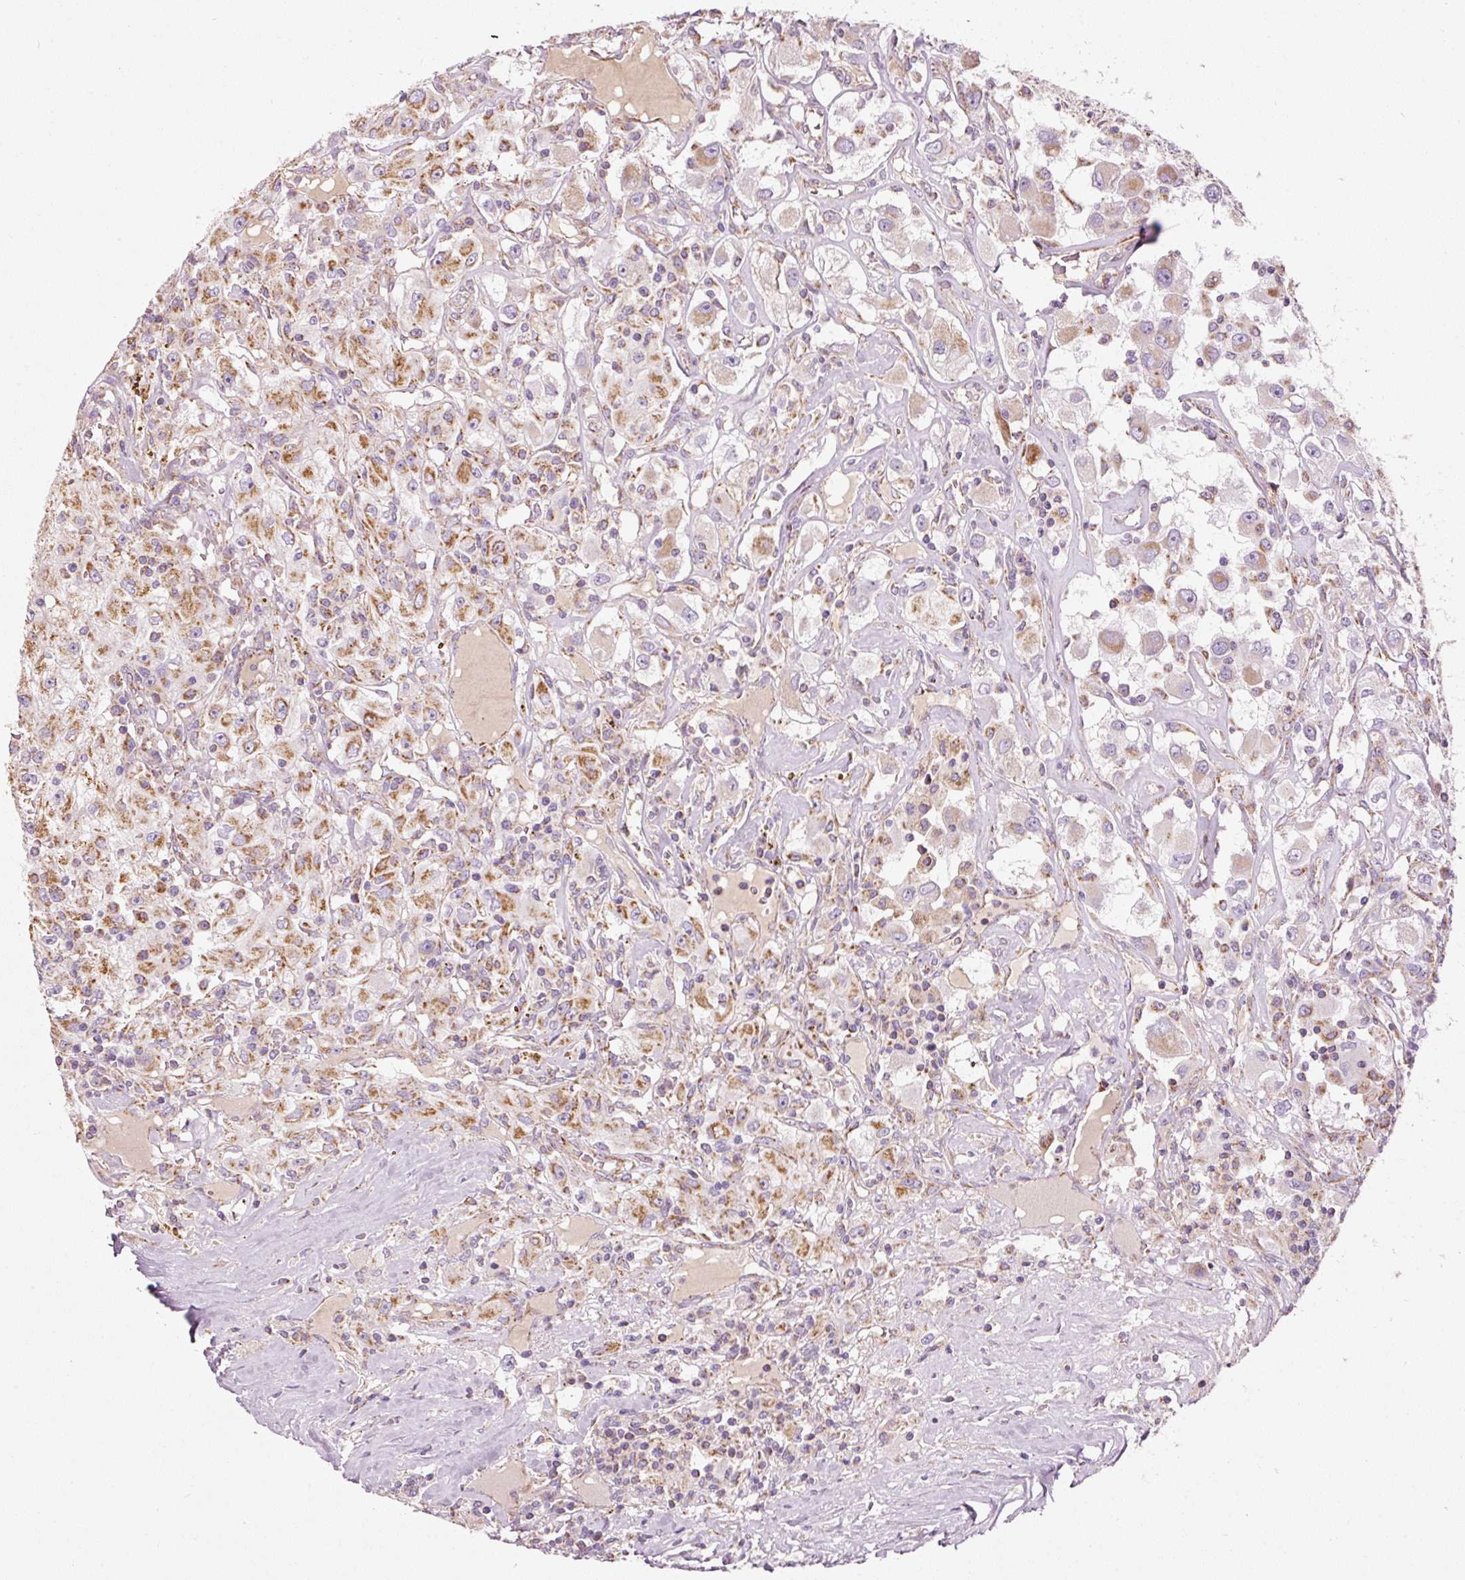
{"staining": {"intensity": "moderate", "quantity": ">75%", "location": "cytoplasmic/membranous"}, "tissue": "renal cancer", "cell_type": "Tumor cells", "image_type": "cancer", "snomed": [{"axis": "morphology", "description": "Adenocarcinoma, NOS"}, {"axis": "topography", "description": "Kidney"}], "caption": "Immunohistochemistry (IHC) image of neoplastic tissue: human renal cancer stained using immunohistochemistry reveals medium levels of moderate protein expression localized specifically in the cytoplasmic/membranous of tumor cells, appearing as a cytoplasmic/membranous brown color.", "gene": "NDUFB4", "patient": {"sex": "female", "age": 67}}